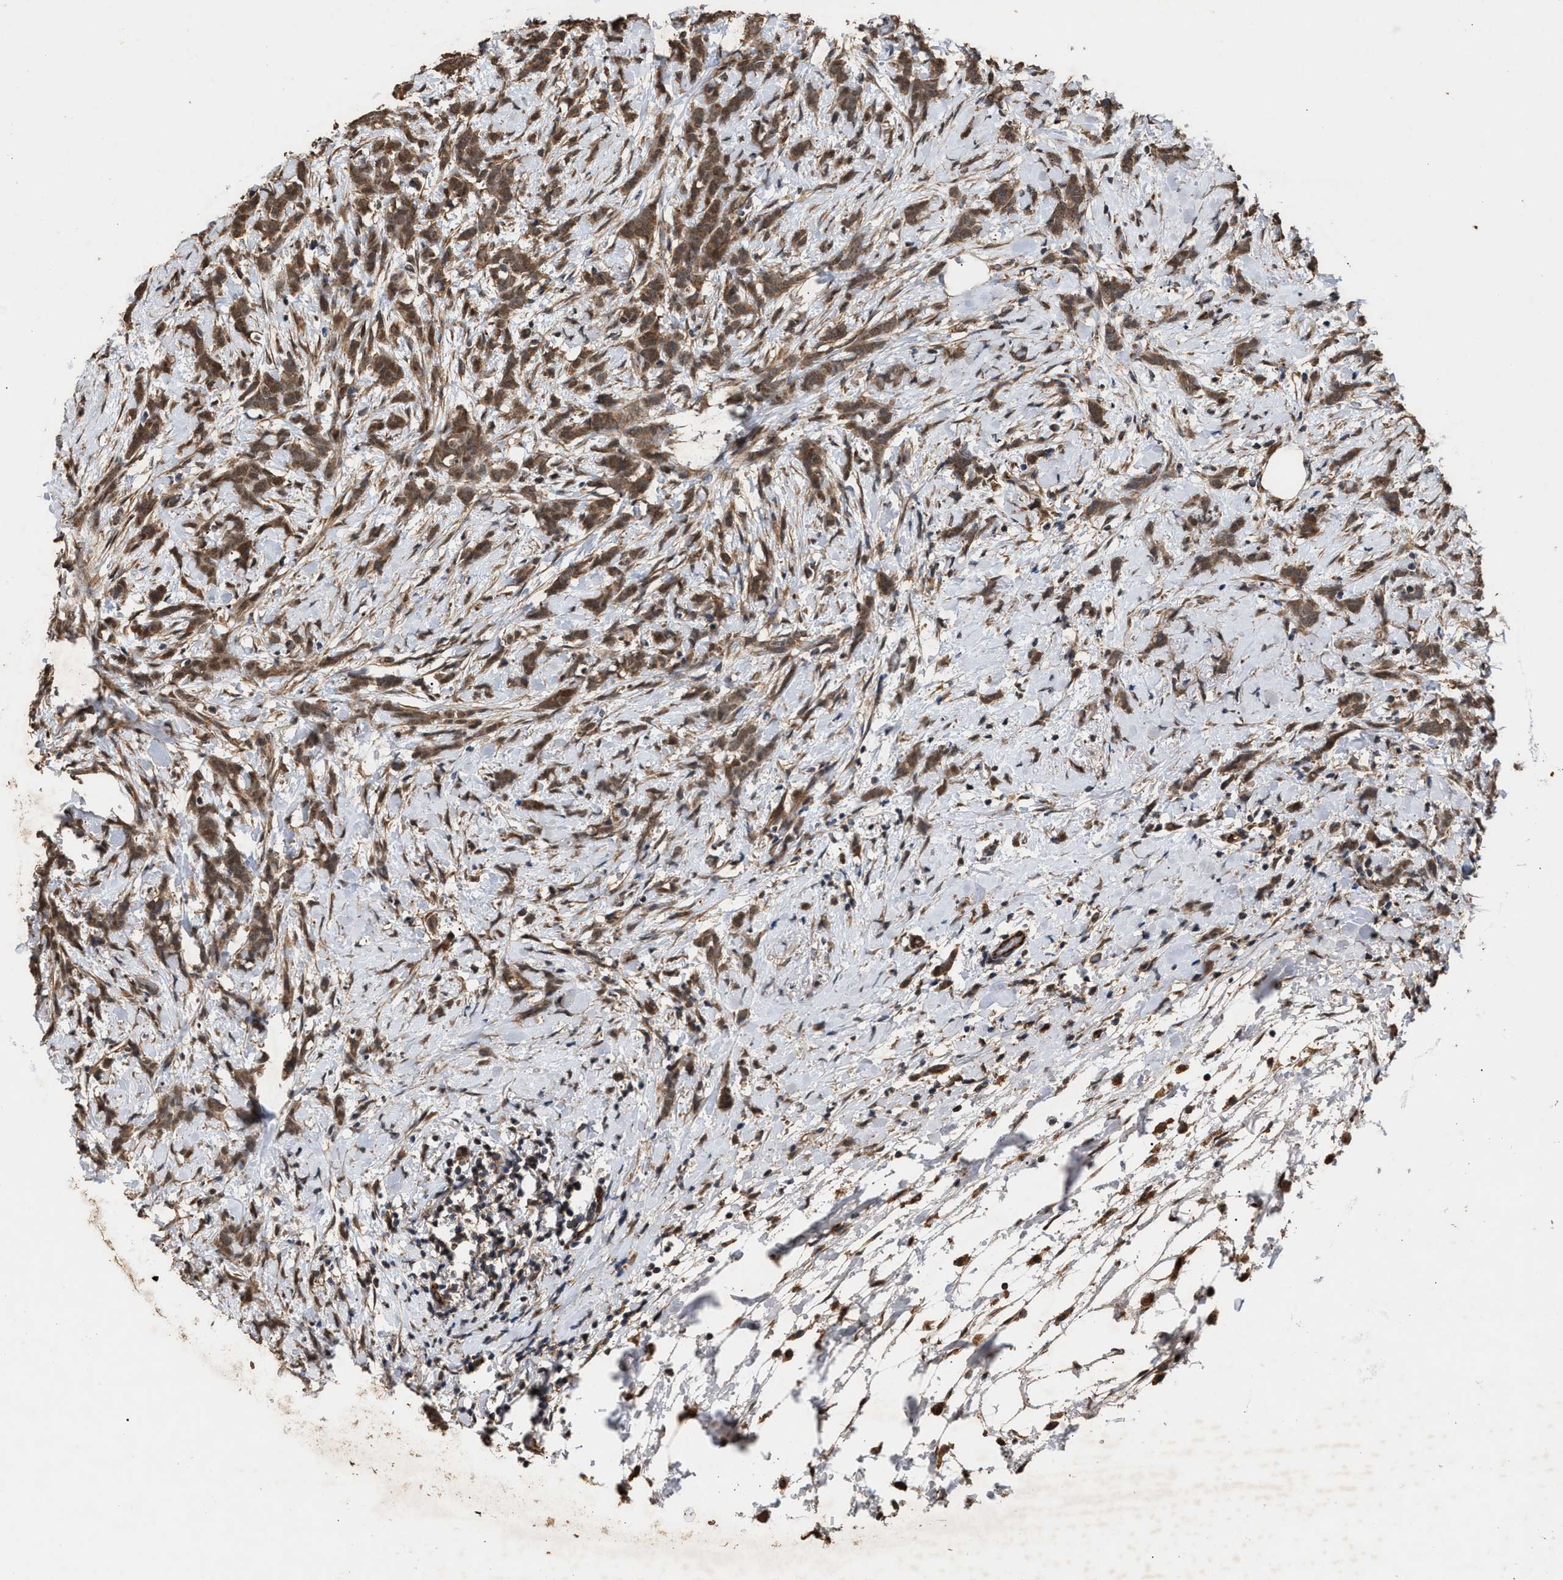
{"staining": {"intensity": "moderate", "quantity": ">75%", "location": "cytoplasmic/membranous"}, "tissue": "breast cancer", "cell_type": "Tumor cells", "image_type": "cancer", "snomed": [{"axis": "morphology", "description": "Lobular carcinoma, in situ"}, {"axis": "morphology", "description": "Lobular carcinoma"}, {"axis": "topography", "description": "Breast"}], "caption": "IHC of breast lobular carcinoma in situ demonstrates medium levels of moderate cytoplasmic/membranous staining in about >75% of tumor cells.", "gene": "ZNHIT6", "patient": {"sex": "female", "age": 41}}